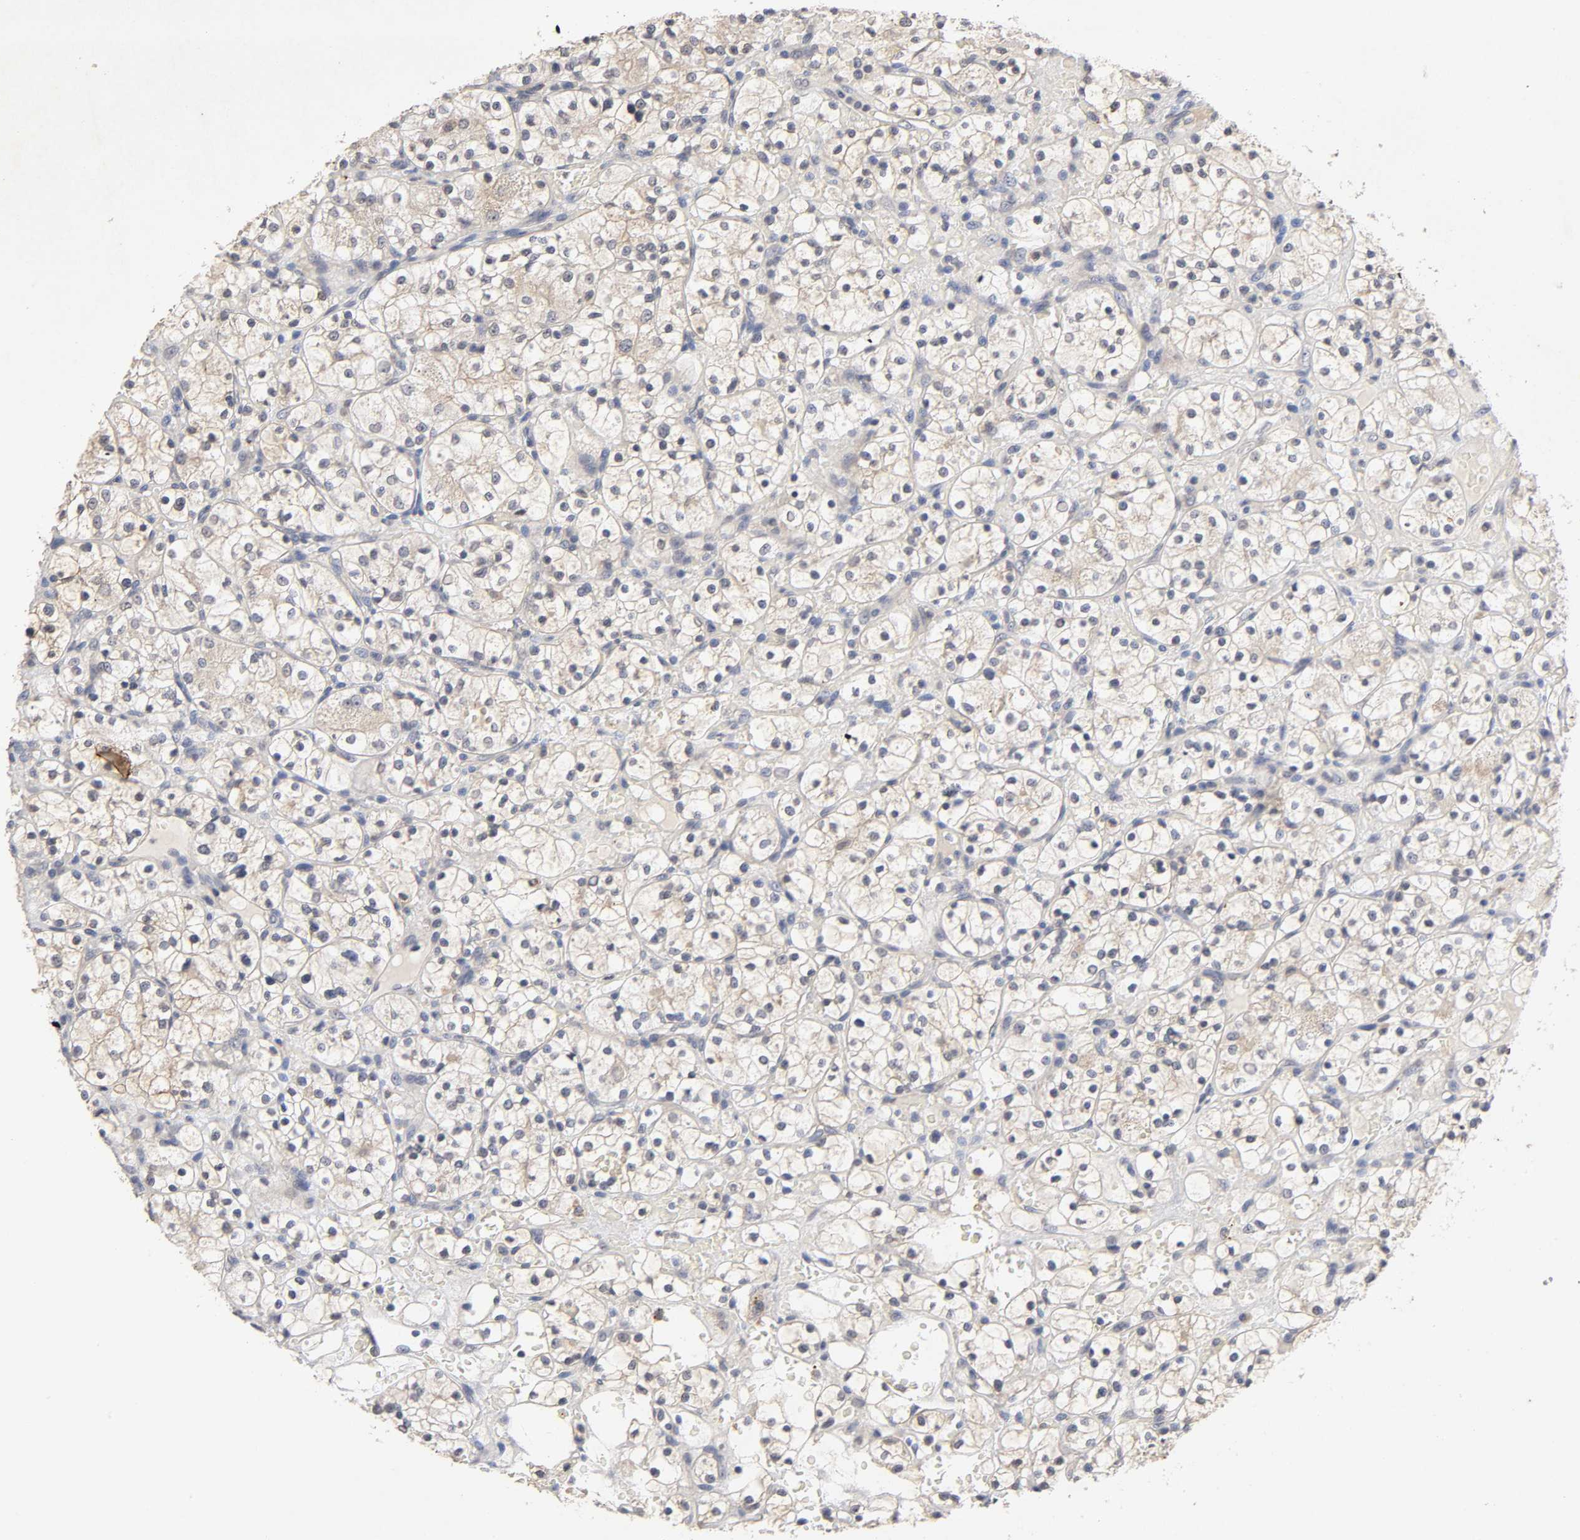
{"staining": {"intensity": "negative", "quantity": "none", "location": "none"}, "tissue": "renal cancer", "cell_type": "Tumor cells", "image_type": "cancer", "snomed": [{"axis": "morphology", "description": "Adenocarcinoma, NOS"}, {"axis": "topography", "description": "Kidney"}], "caption": "This histopathology image is of renal cancer stained with immunohistochemistry to label a protein in brown with the nuclei are counter-stained blue. There is no positivity in tumor cells. Brightfield microscopy of immunohistochemistry (IHC) stained with DAB (3,3'-diaminobenzidine) (brown) and hematoxylin (blue), captured at high magnification.", "gene": "CXADR", "patient": {"sex": "female", "age": 60}}